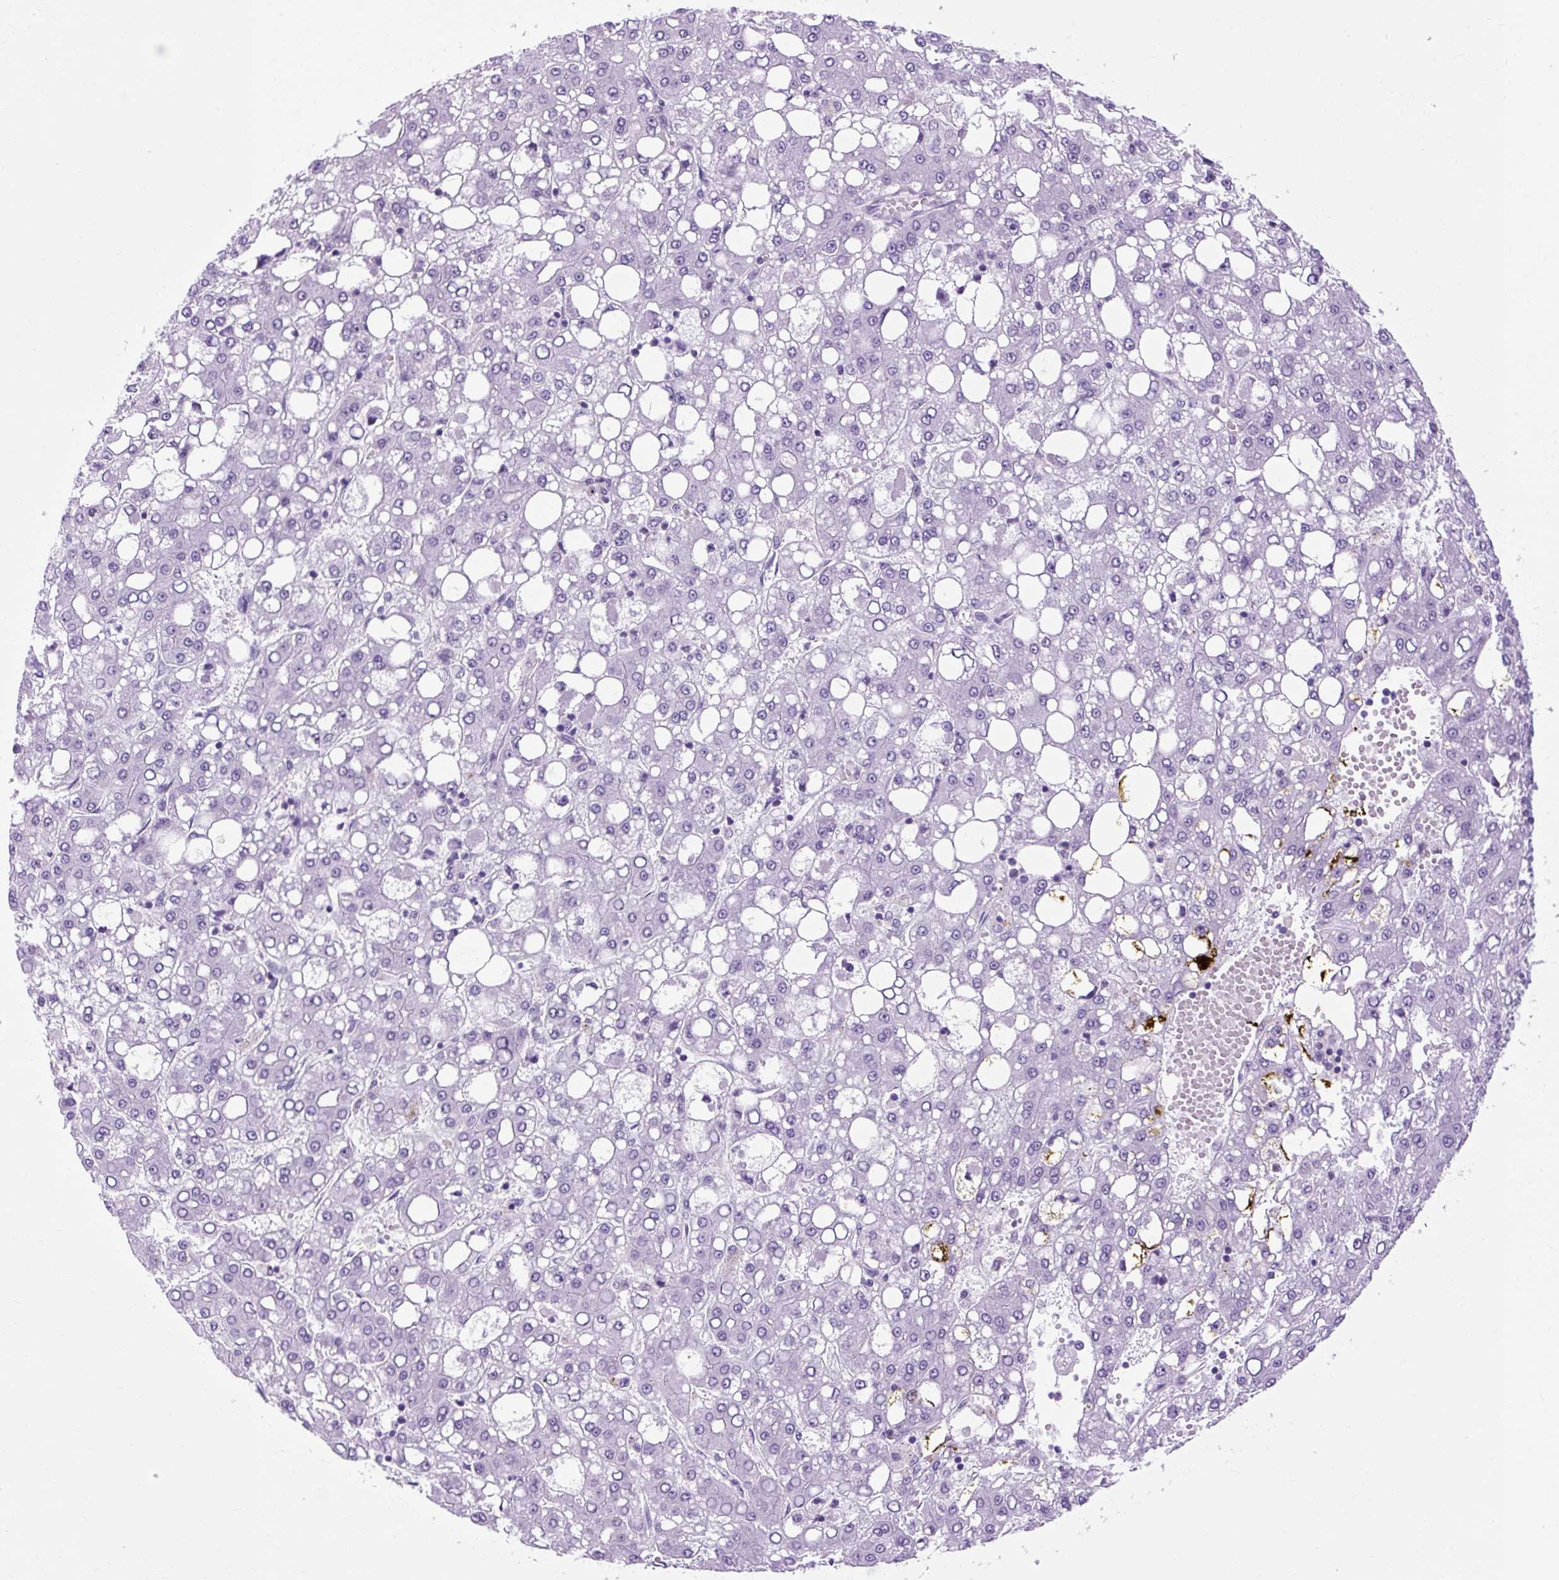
{"staining": {"intensity": "negative", "quantity": "none", "location": "none"}, "tissue": "liver cancer", "cell_type": "Tumor cells", "image_type": "cancer", "snomed": [{"axis": "morphology", "description": "Carcinoma, Hepatocellular, NOS"}, {"axis": "topography", "description": "Liver"}], "caption": "The immunohistochemistry micrograph has no significant staining in tumor cells of hepatocellular carcinoma (liver) tissue.", "gene": "OOEP", "patient": {"sex": "male", "age": 65}}